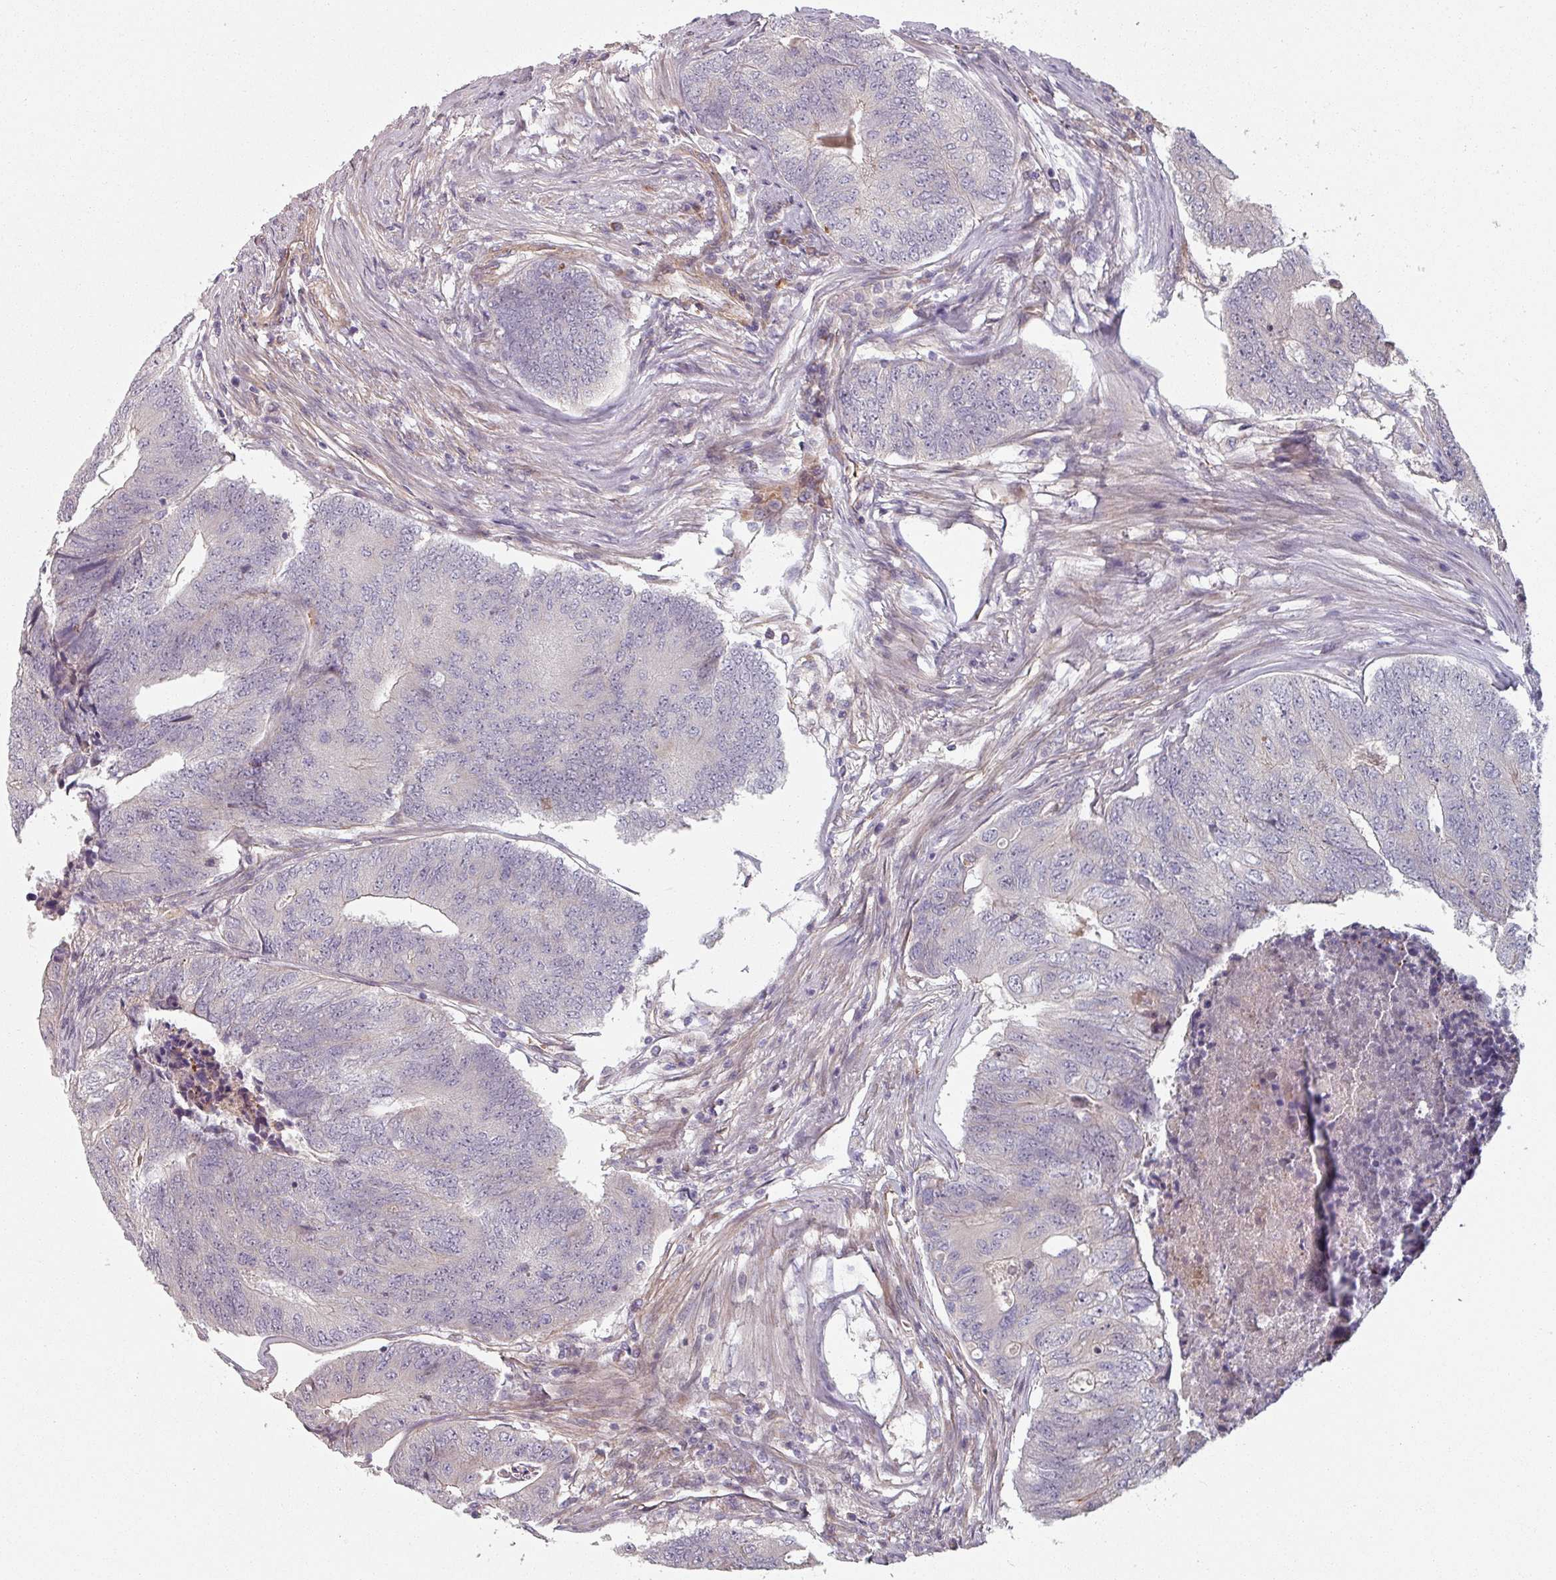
{"staining": {"intensity": "negative", "quantity": "none", "location": "none"}, "tissue": "colorectal cancer", "cell_type": "Tumor cells", "image_type": "cancer", "snomed": [{"axis": "morphology", "description": "Adenocarcinoma, NOS"}, {"axis": "topography", "description": "Colon"}], "caption": "Human colorectal adenocarcinoma stained for a protein using immunohistochemistry (IHC) shows no staining in tumor cells.", "gene": "C4BPB", "patient": {"sex": "female", "age": 67}}